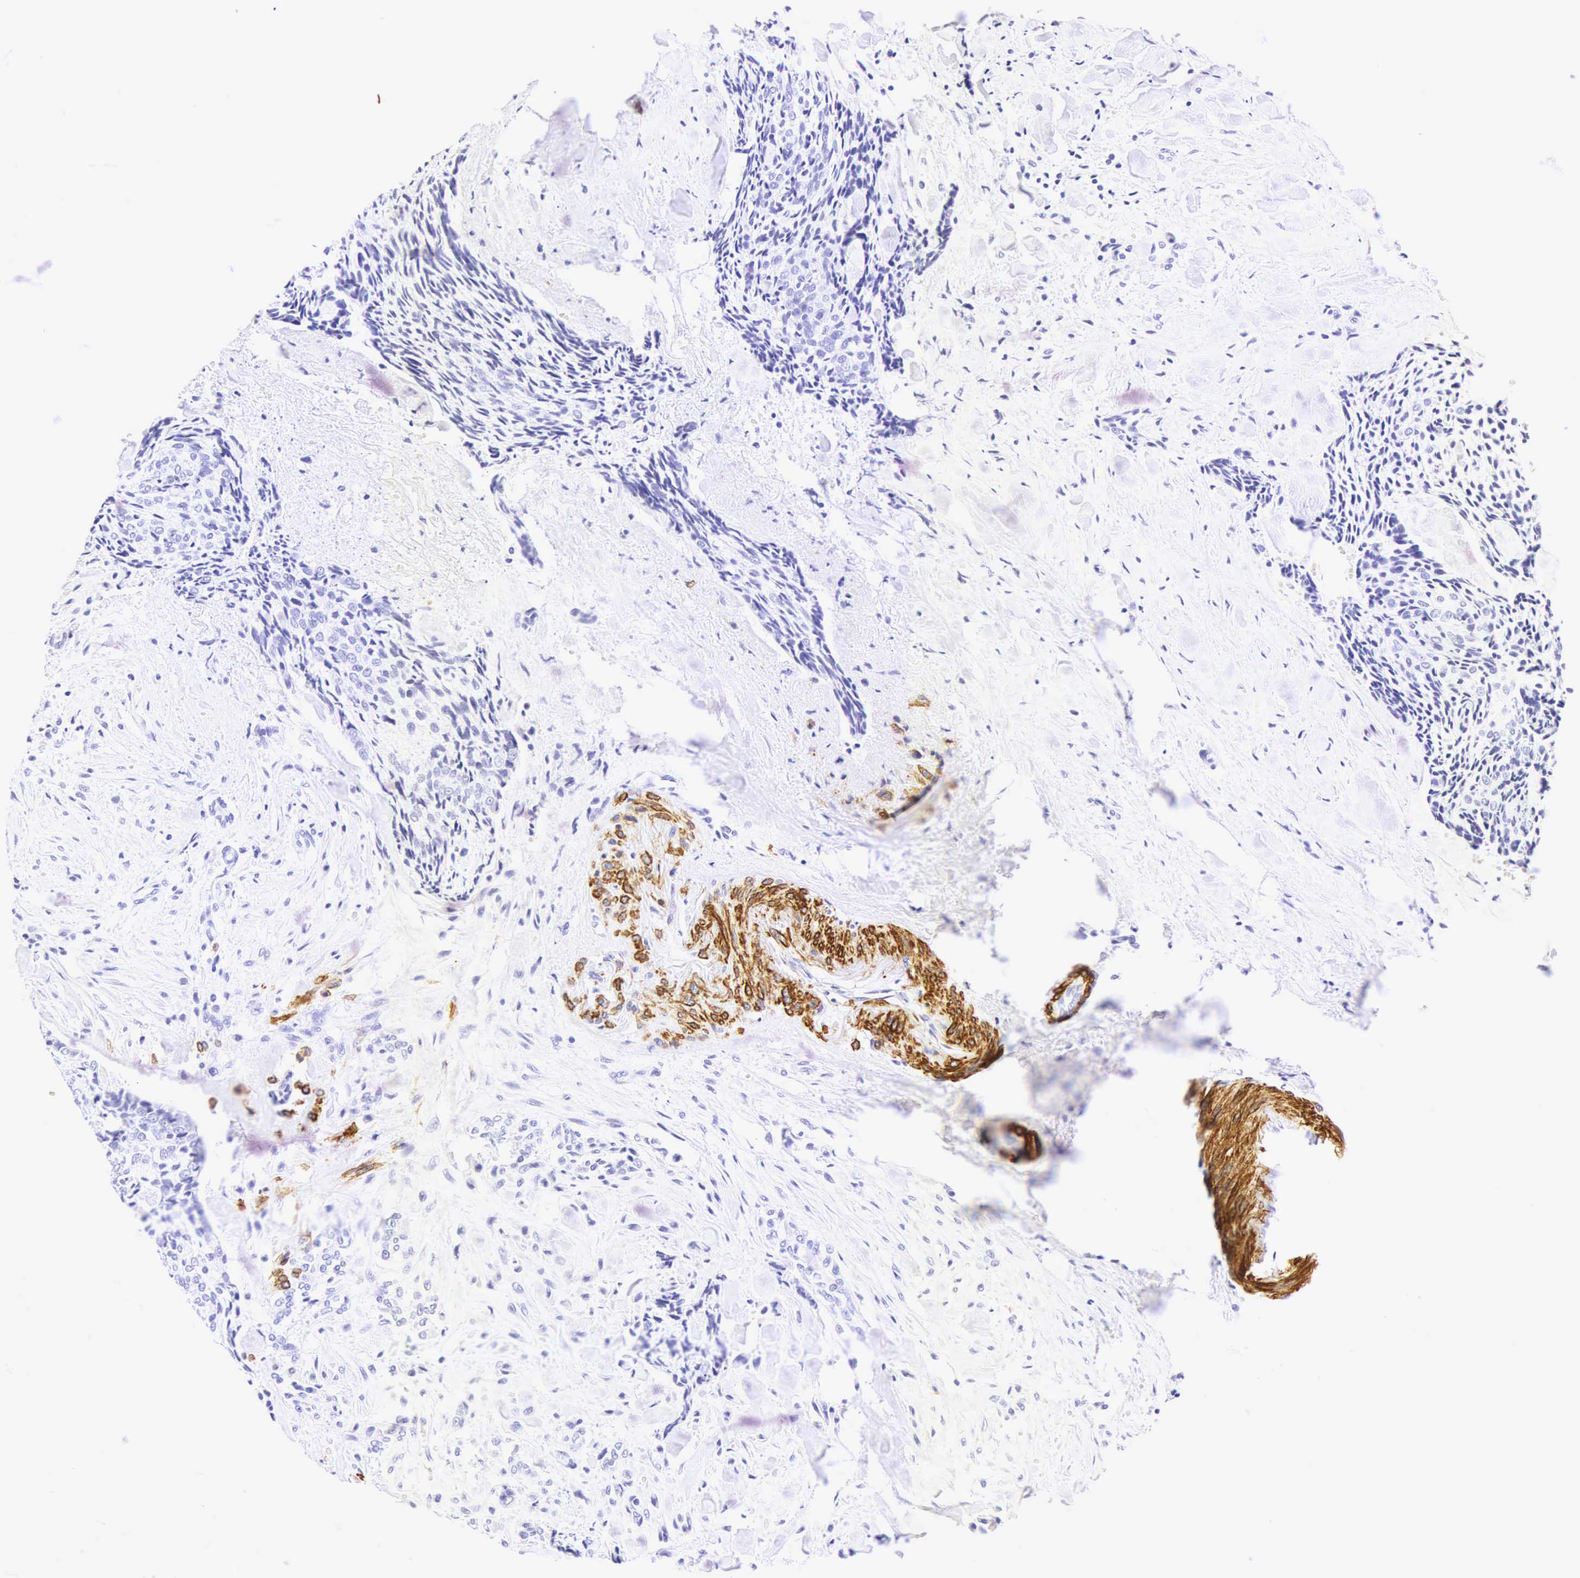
{"staining": {"intensity": "negative", "quantity": "none", "location": "none"}, "tissue": "head and neck cancer", "cell_type": "Tumor cells", "image_type": "cancer", "snomed": [{"axis": "morphology", "description": "Squamous cell carcinoma, NOS"}, {"axis": "topography", "description": "Salivary gland"}, {"axis": "topography", "description": "Head-Neck"}], "caption": "The image displays no staining of tumor cells in head and neck cancer (squamous cell carcinoma).", "gene": "CALD1", "patient": {"sex": "male", "age": 70}}